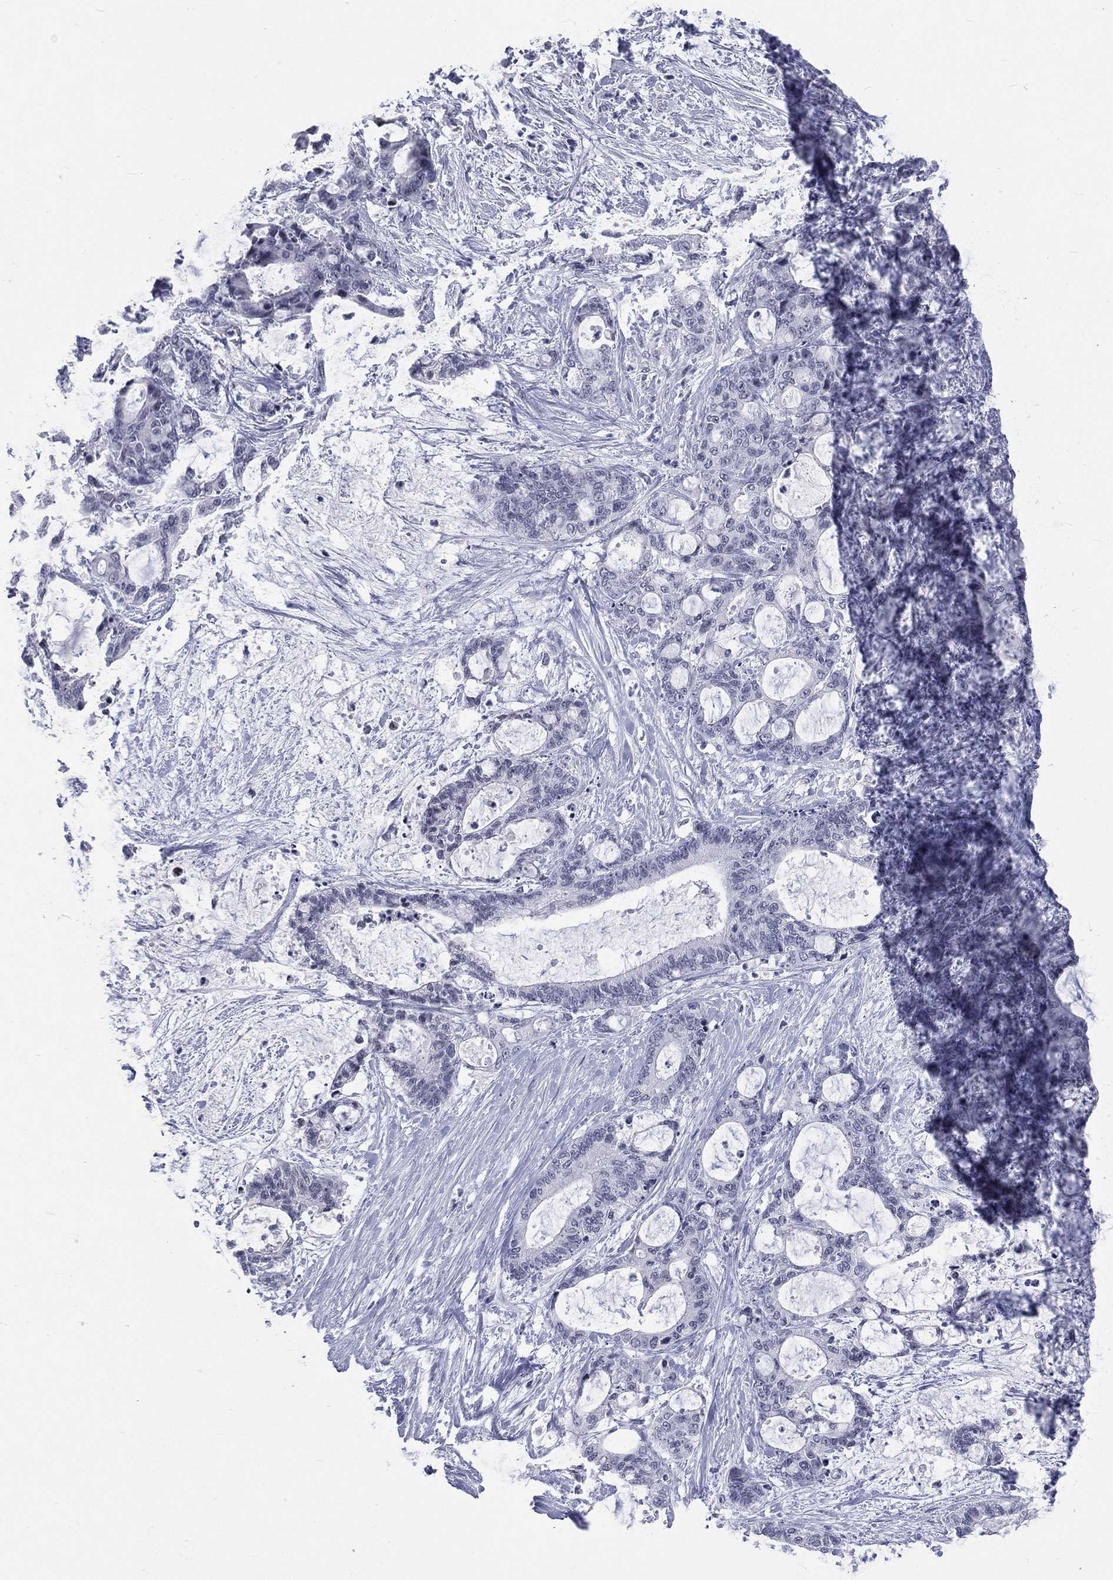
{"staining": {"intensity": "negative", "quantity": "none", "location": "none"}, "tissue": "liver cancer", "cell_type": "Tumor cells", "image_type": "cancer", "snomed": [{"axis": "morphology", "description": "Normal tissue, NOS"}, {"axis": "morphology", "description": "Cholangiocarcinoma"}, {"axis": "topography", "description": "Liver"}, {"axis": "topography", "description": "Peripheral nerve tissue"}], "caption": "High power microscopy micrograph of an immunohistochemistry histopathology image of cholangiocarcinoma (liver), revealing no significant positivity in tumor cells.", "gene": "SSX1", "patient": {"sex": "female", "age": 73}}